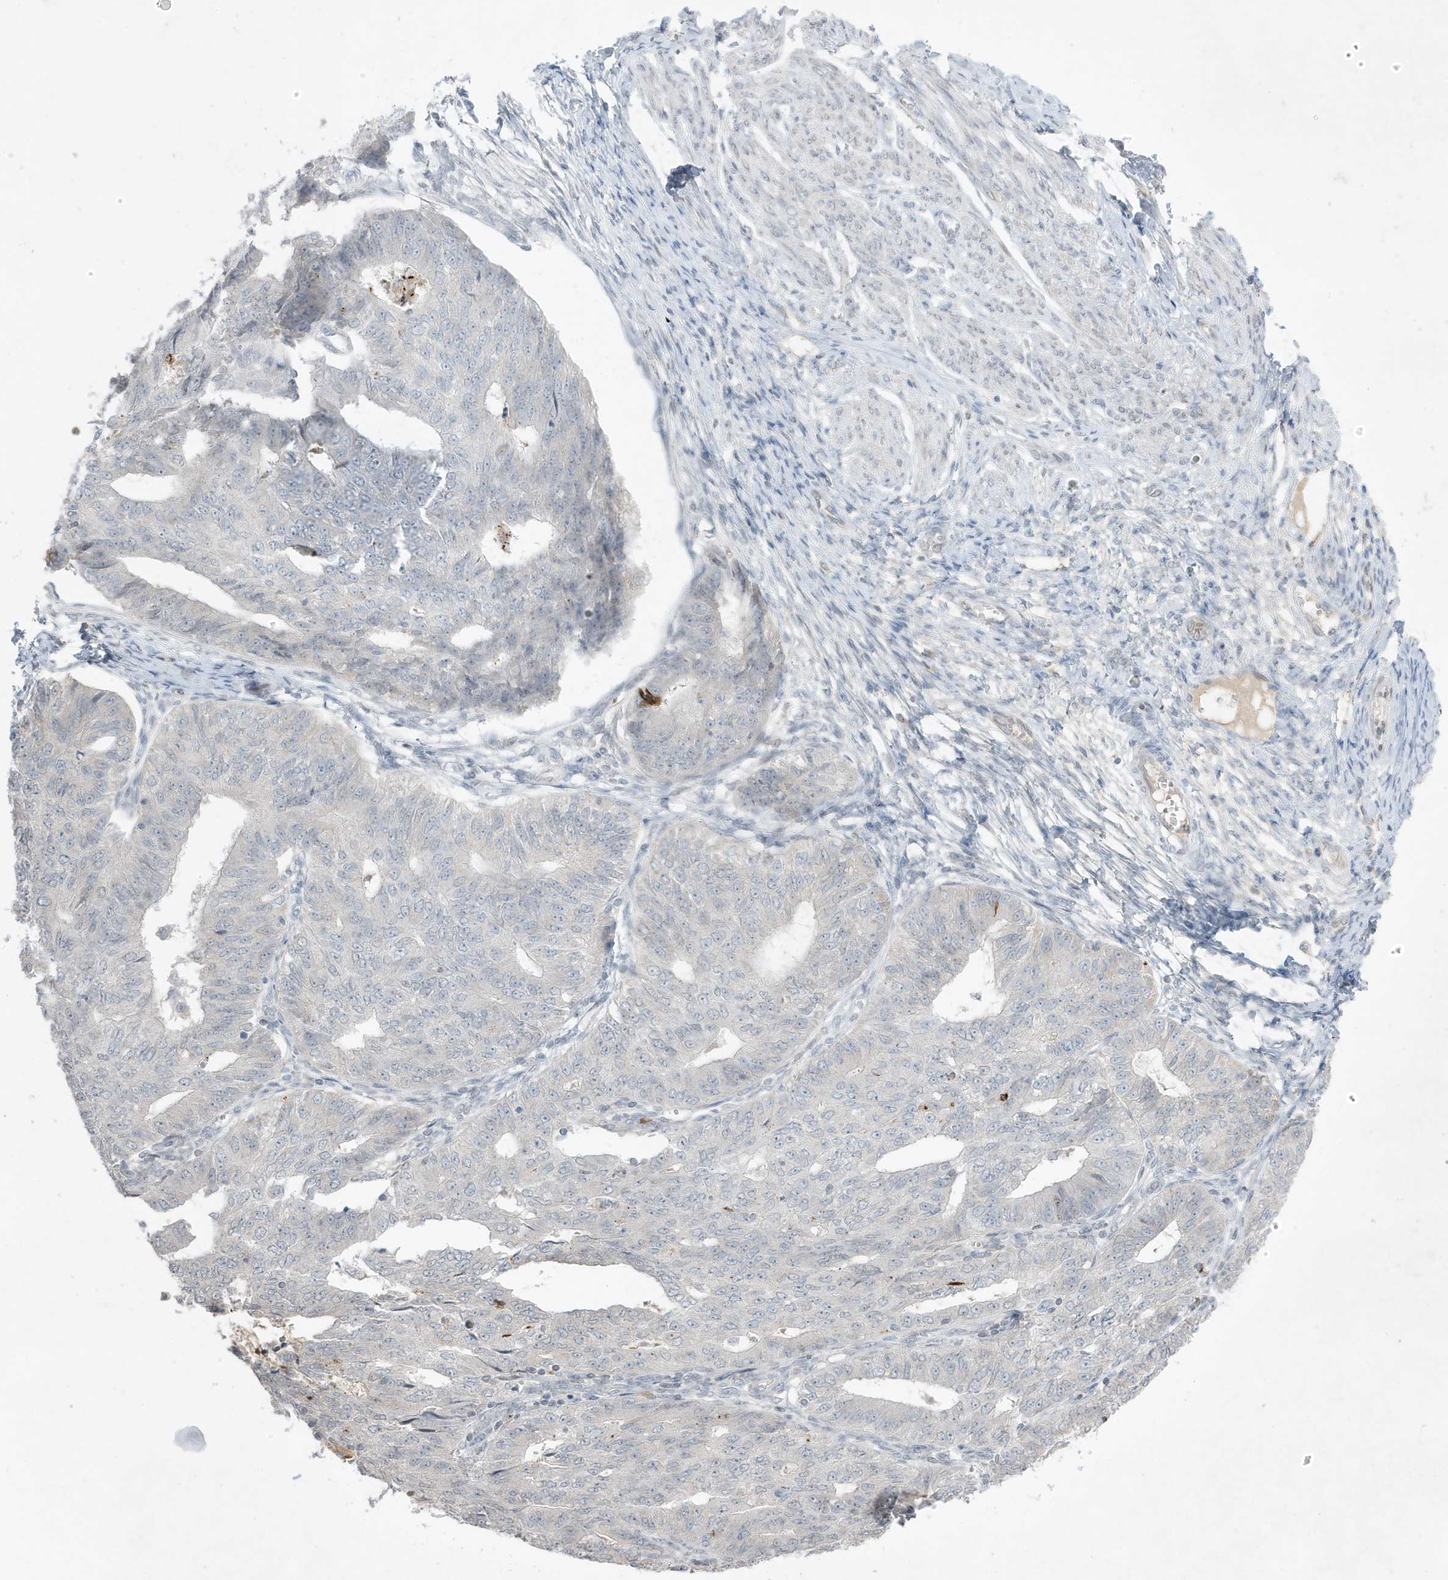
{"staining": {"intensity": "negative", "quantity": "none", "location": "none"}, "tissue": "endometrial cancer", "cell_type": "Tumor cells", "image_type": "cancer", "snomed": [{"axis": "morphology", "description": "Adenocarcinoma, NOS"}, {"axis": "topography", "description": "Endometrium"}], "caption": "An image of human adenocarcinoma (endometrial) is negative for staining in tumor cells.", "gene": "FNDC1", "patient": {"sex": "female", "age": 32}}